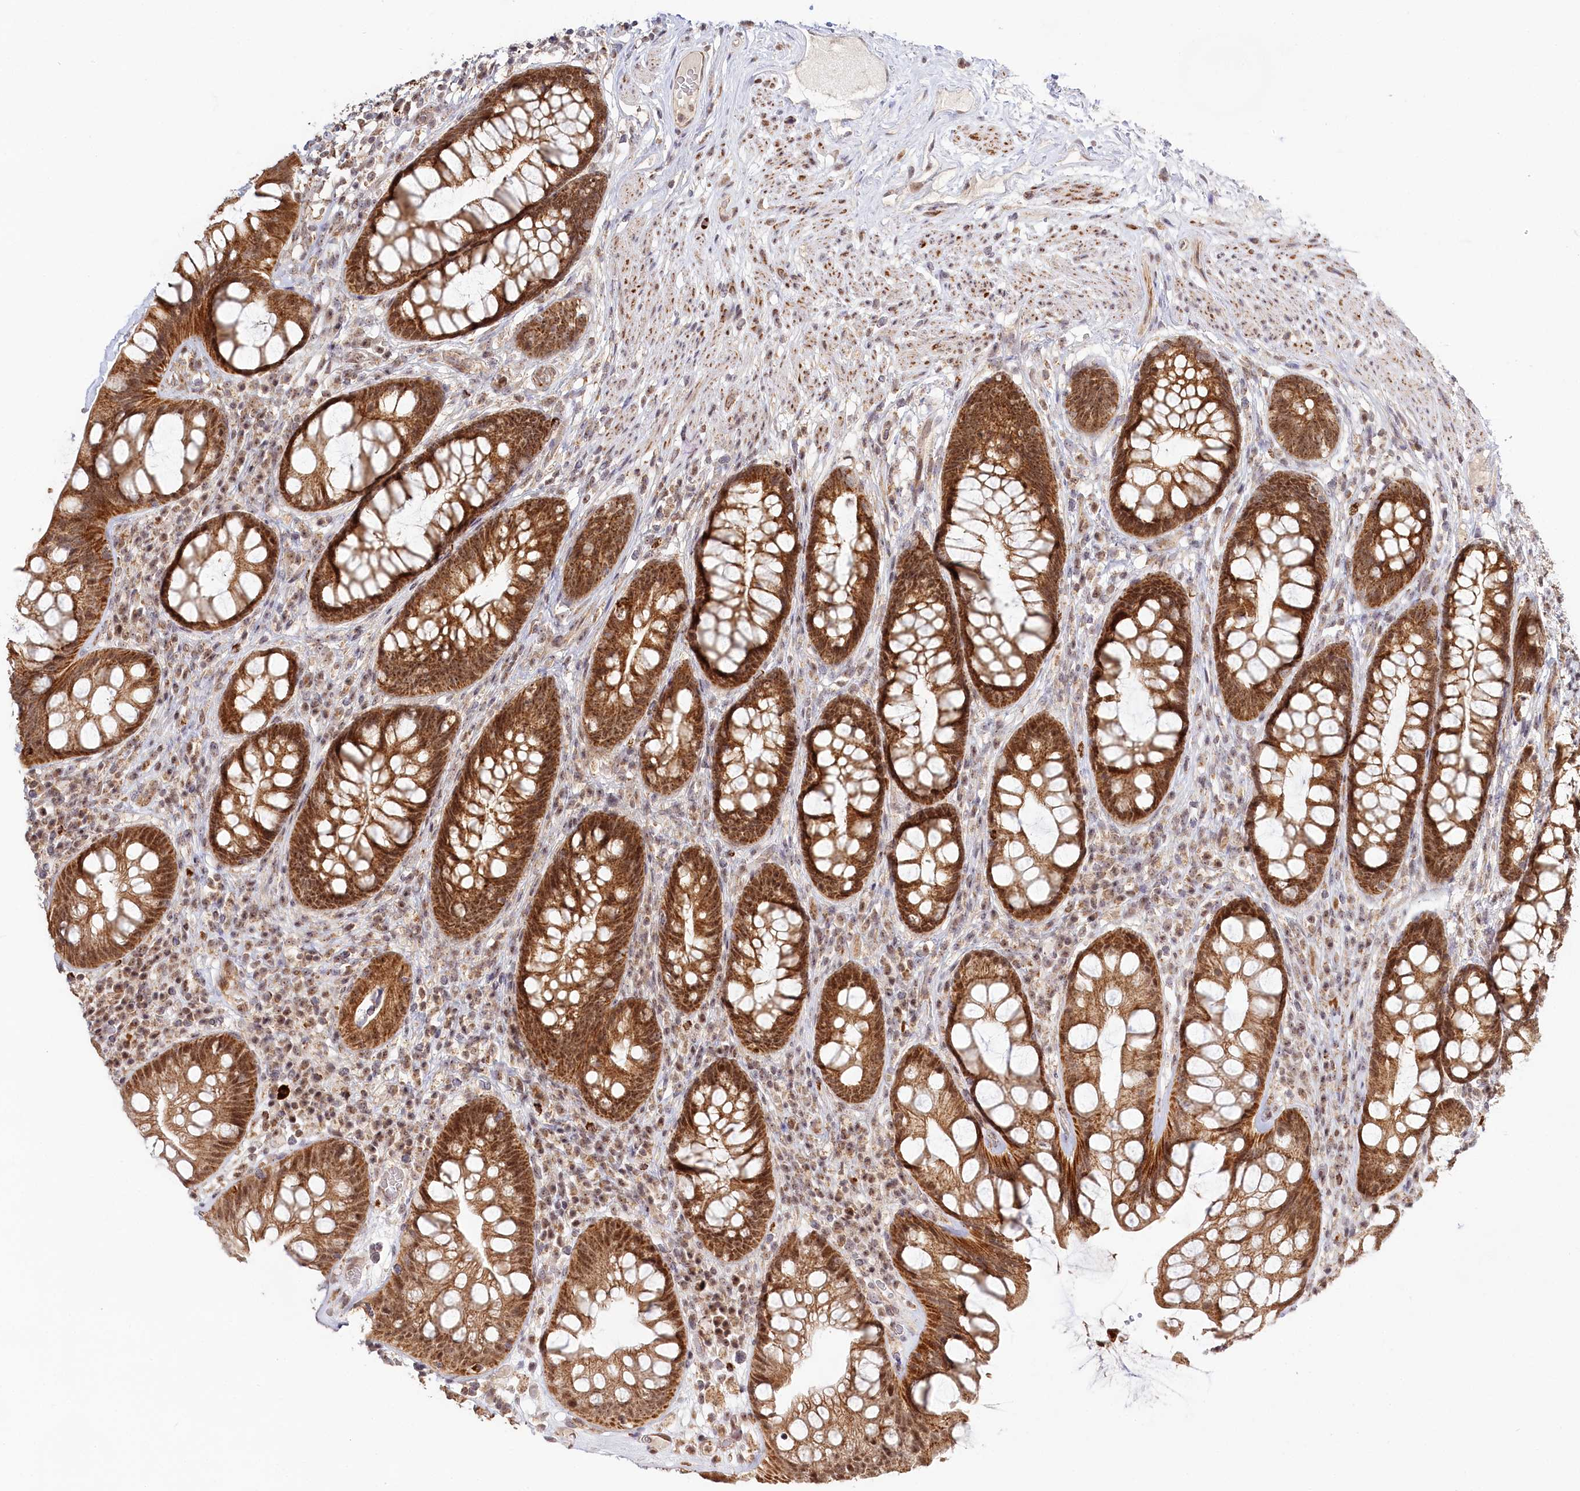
{"staining": {"intensity": "moderate", "quantity": ">75%", "location": "cytoplasmic/membranous"}, "tissue": "rectum", "cell_type": "Glandular cells", "image_type": "normal", "snomed": [{"axis": "morphology", "description": "Normal tissue, NOS"}, {"axis": "topography", "description": "Rectum"}], "caption": "Rectum stained for a protein (brown) shows moderate cytoplasmic/membranous positive expression in approximately >75% of glandular cells.", "gene": "RTN4IP1", "patient": {"sex": "male", "age": 74}}